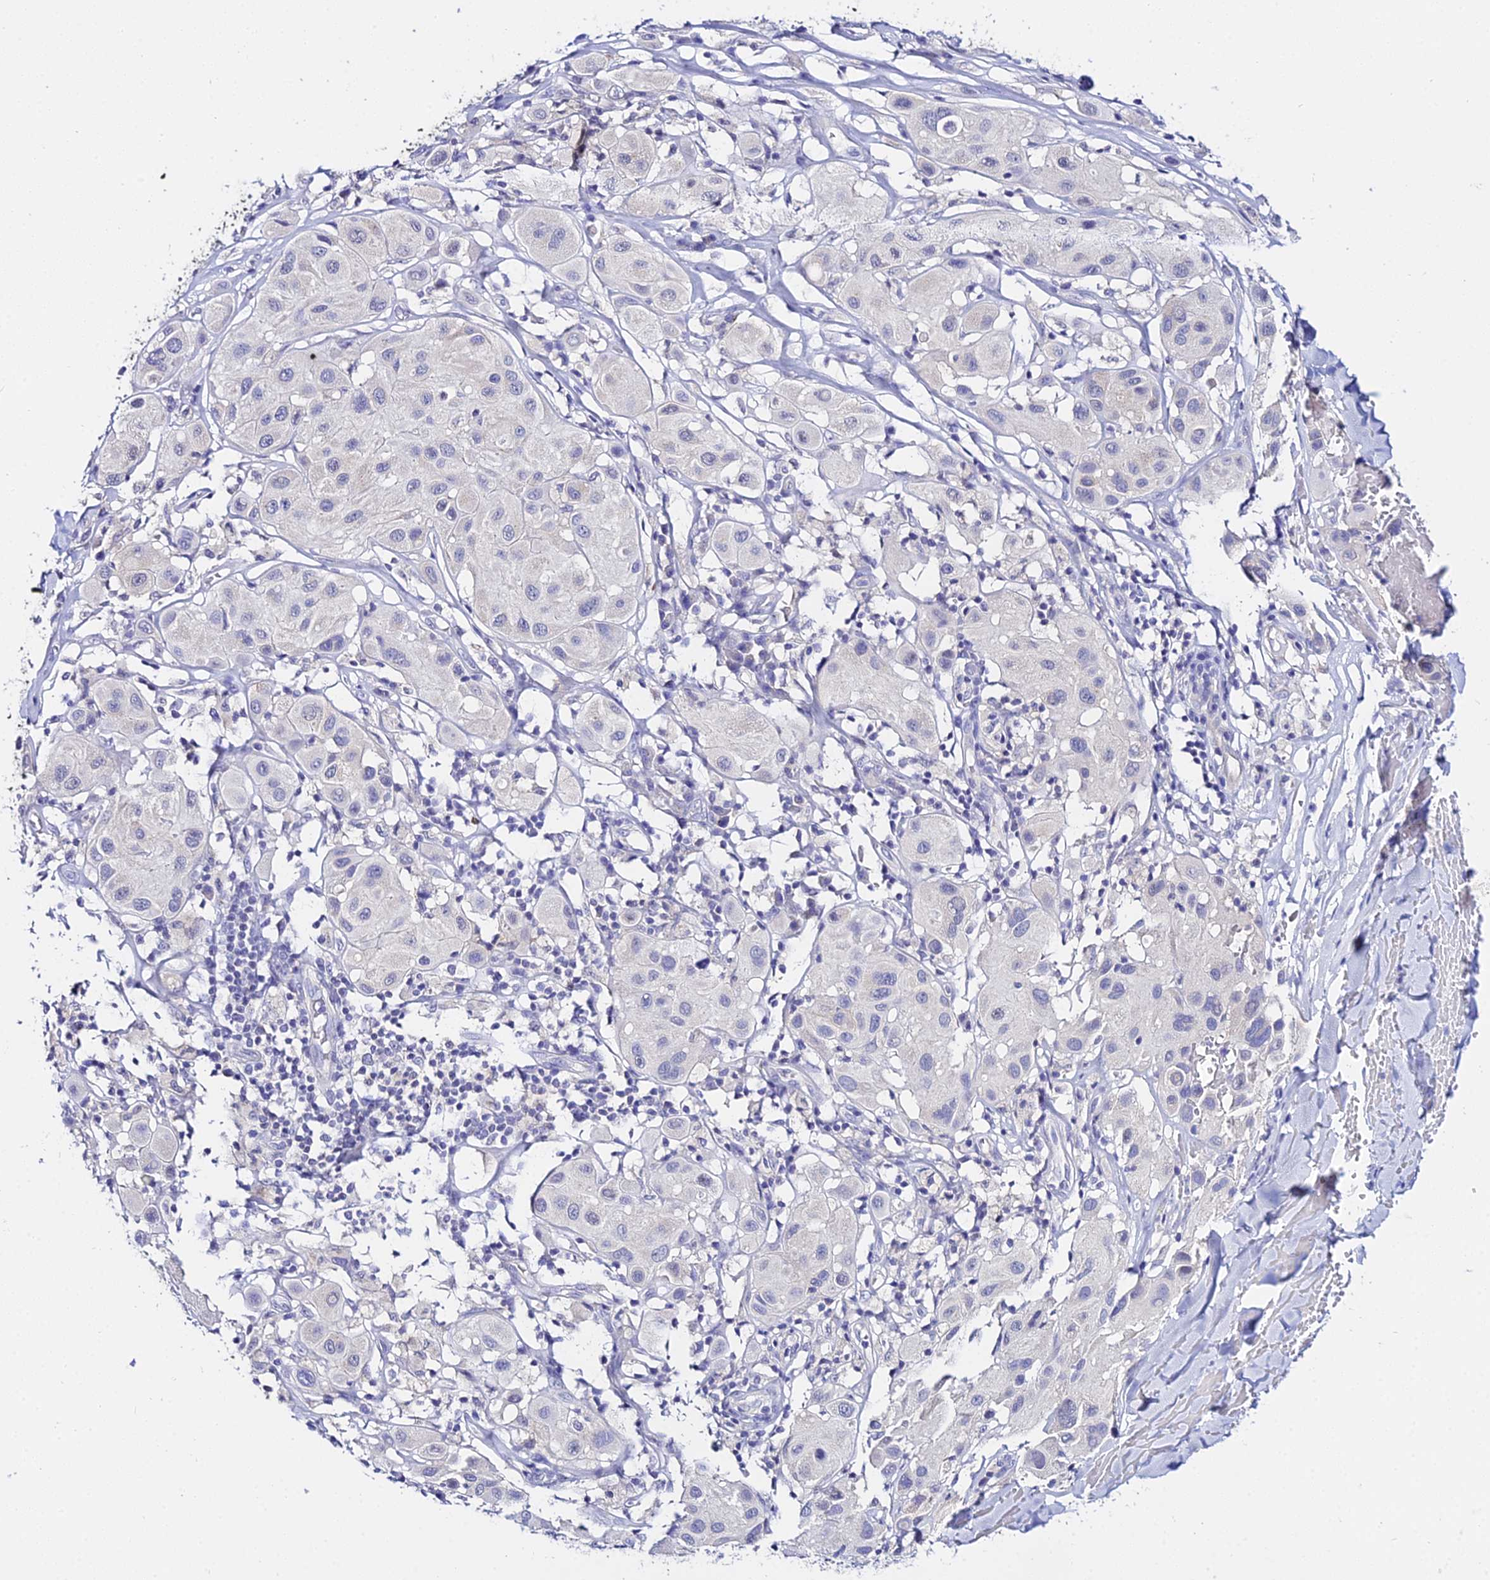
{"staining": {"intensity": "negative", "quantity": "none", "location": "none"}, "tissue": "melanoma", "cell_type": "Tumor cells", "image_type": "cancer", "snomed": [{"axis": "morphology", "description": "Malignant melanoma, Metastatic site"}, {"axis": "topography", "description": "Skin"}], "caption": "High magnification brightfield microscopy of melanoma stained with DAB (3,3'-diaminobenzidine) (brown) and counterstained with hematoxylin (blue): tumor cells show no significant expression.", "gene": "ATG16L2", "patient": {"sex": "male", "age": 41}}